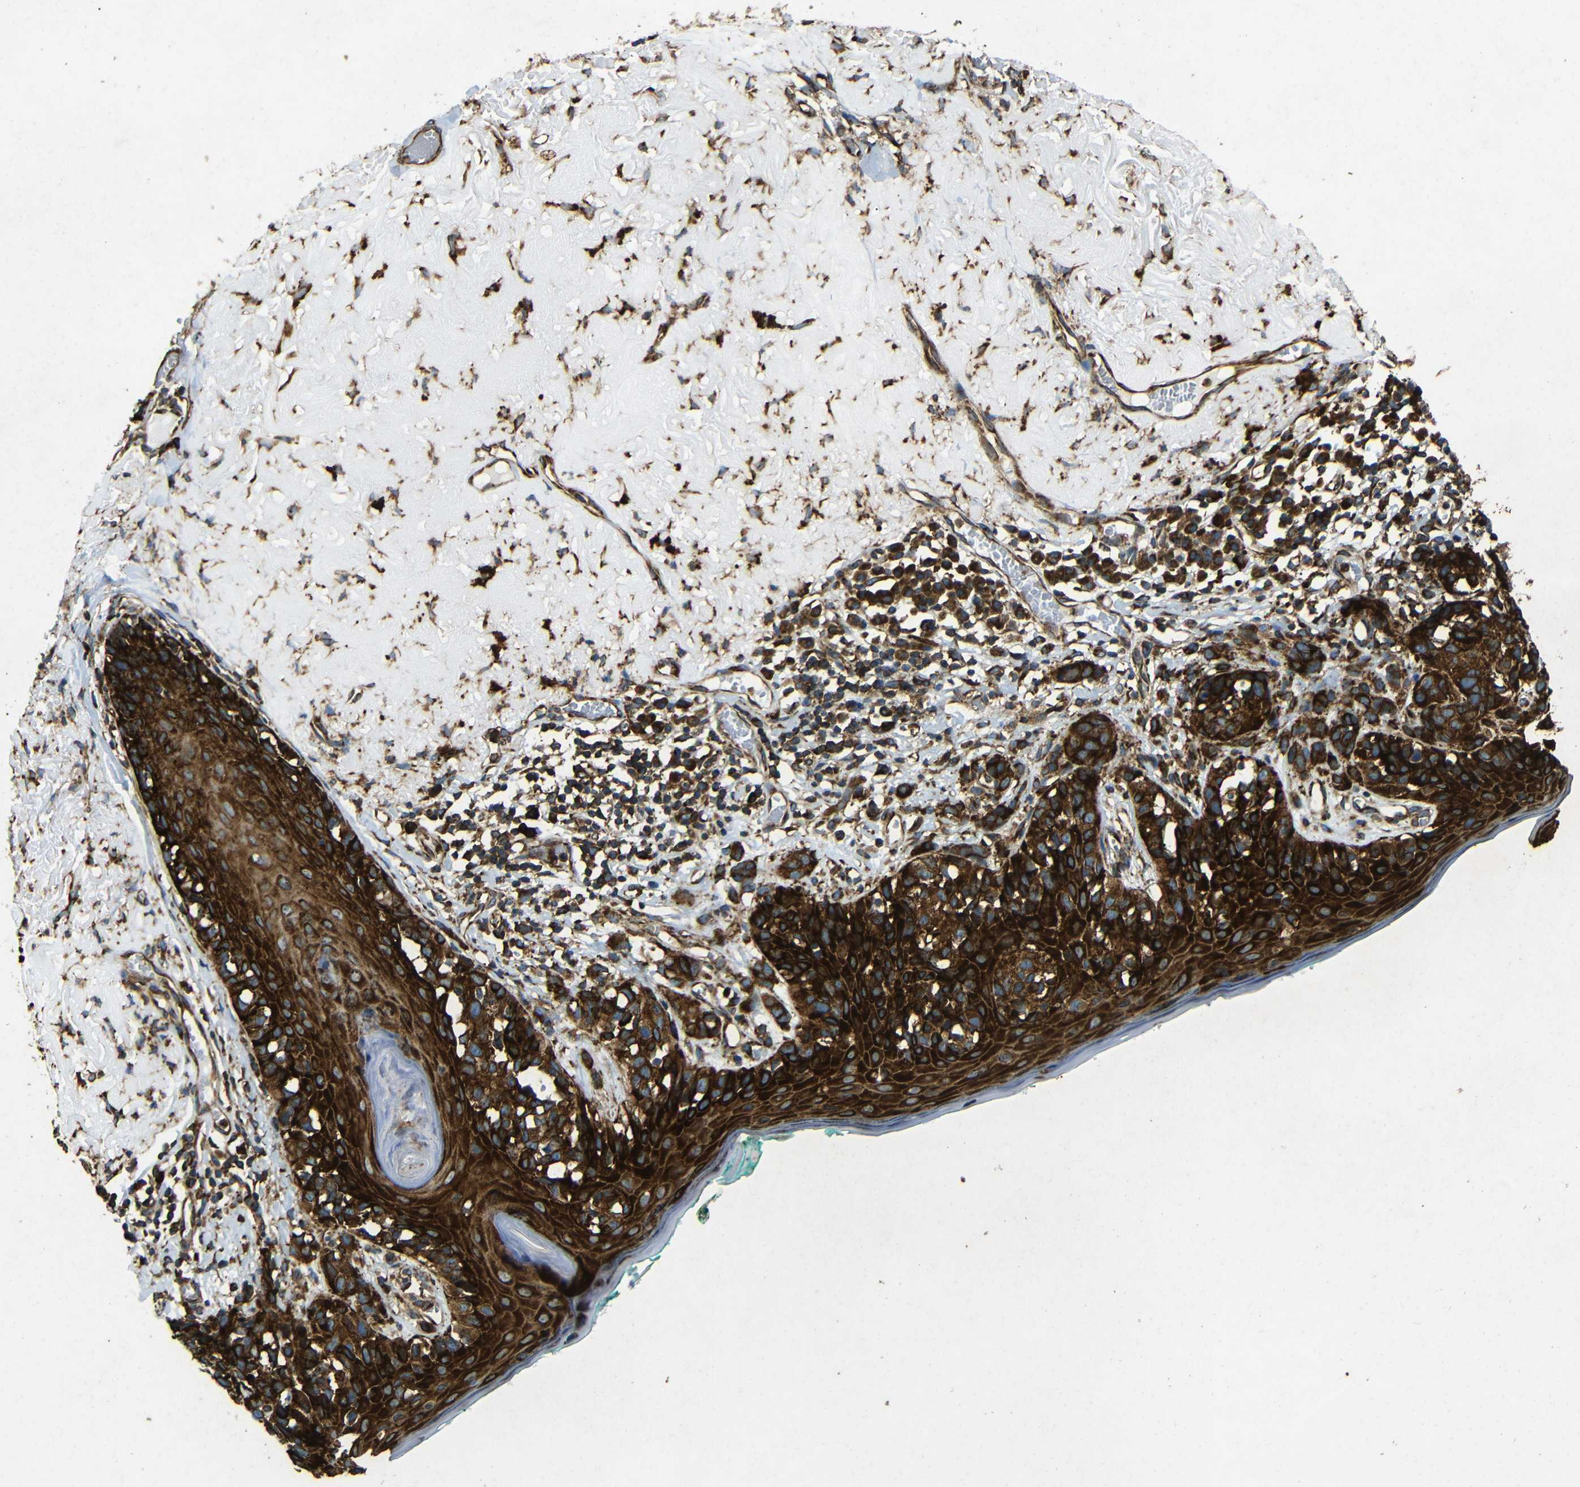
{"staining": {"intensity": "strong", "quantity": ">75%", "location": "cytoplasmic/membranous"}, "tissue": "melanoma", "cell_type": "Tumor cells", "image_type": "cancer", "snomed": [{"axis": "morphology", "description": "Malignant melanoma in situ"}, {"axis": "morphology", "description": "Malignant melanoma, NOS"}, {"axis": "topography", "description": "Skin"}], "caption": "High-power microscopy captured an IHC photomicrograph of melanoma, revealing strong cytoplasmic/membranous staining in about >75% of tumor cells. (brown staining indicates protein expression, while blue staining denotes nuclei).", "gene": "BTF3", "patient": {"sex": "female", "age": 88}}